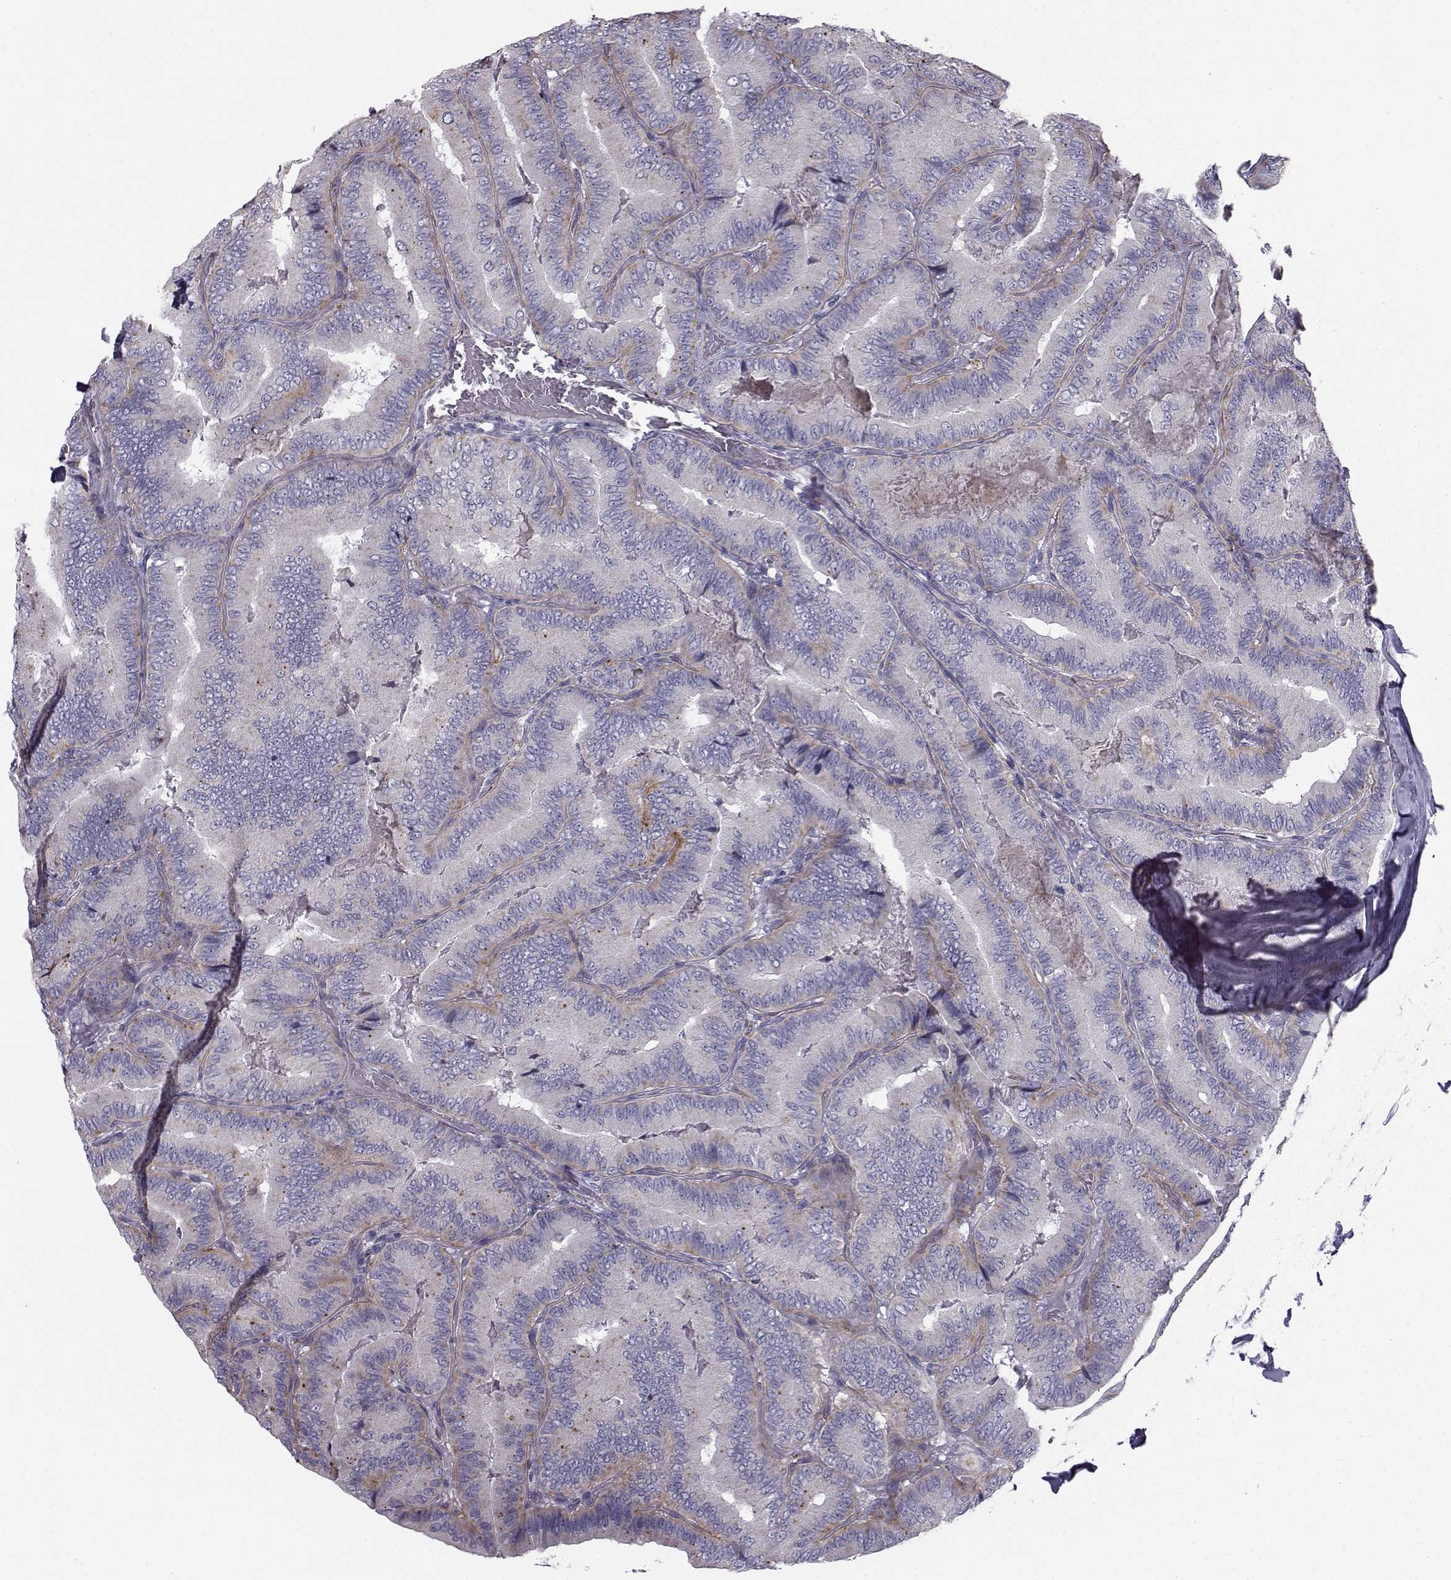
{"staining": {"intensity": "negative", "quantity": "none", "location": "none"}, "tissue": "thyroid cancer", "cell_type": "Tumor cells", "image_type": "cancer", "snomed": [{"axis": "morphology", "description": "Papillary adenocarcinoma, NOS"}, {"axis": "topography", "description": "Thyroid gland"}], "caption": "The IHC histopathology image has no significant expression in tumor cells of thyroid papillary adenocarcinoma tissue.", "gene": "CALCR", "patient": {"sex": "male", "age": 61}}